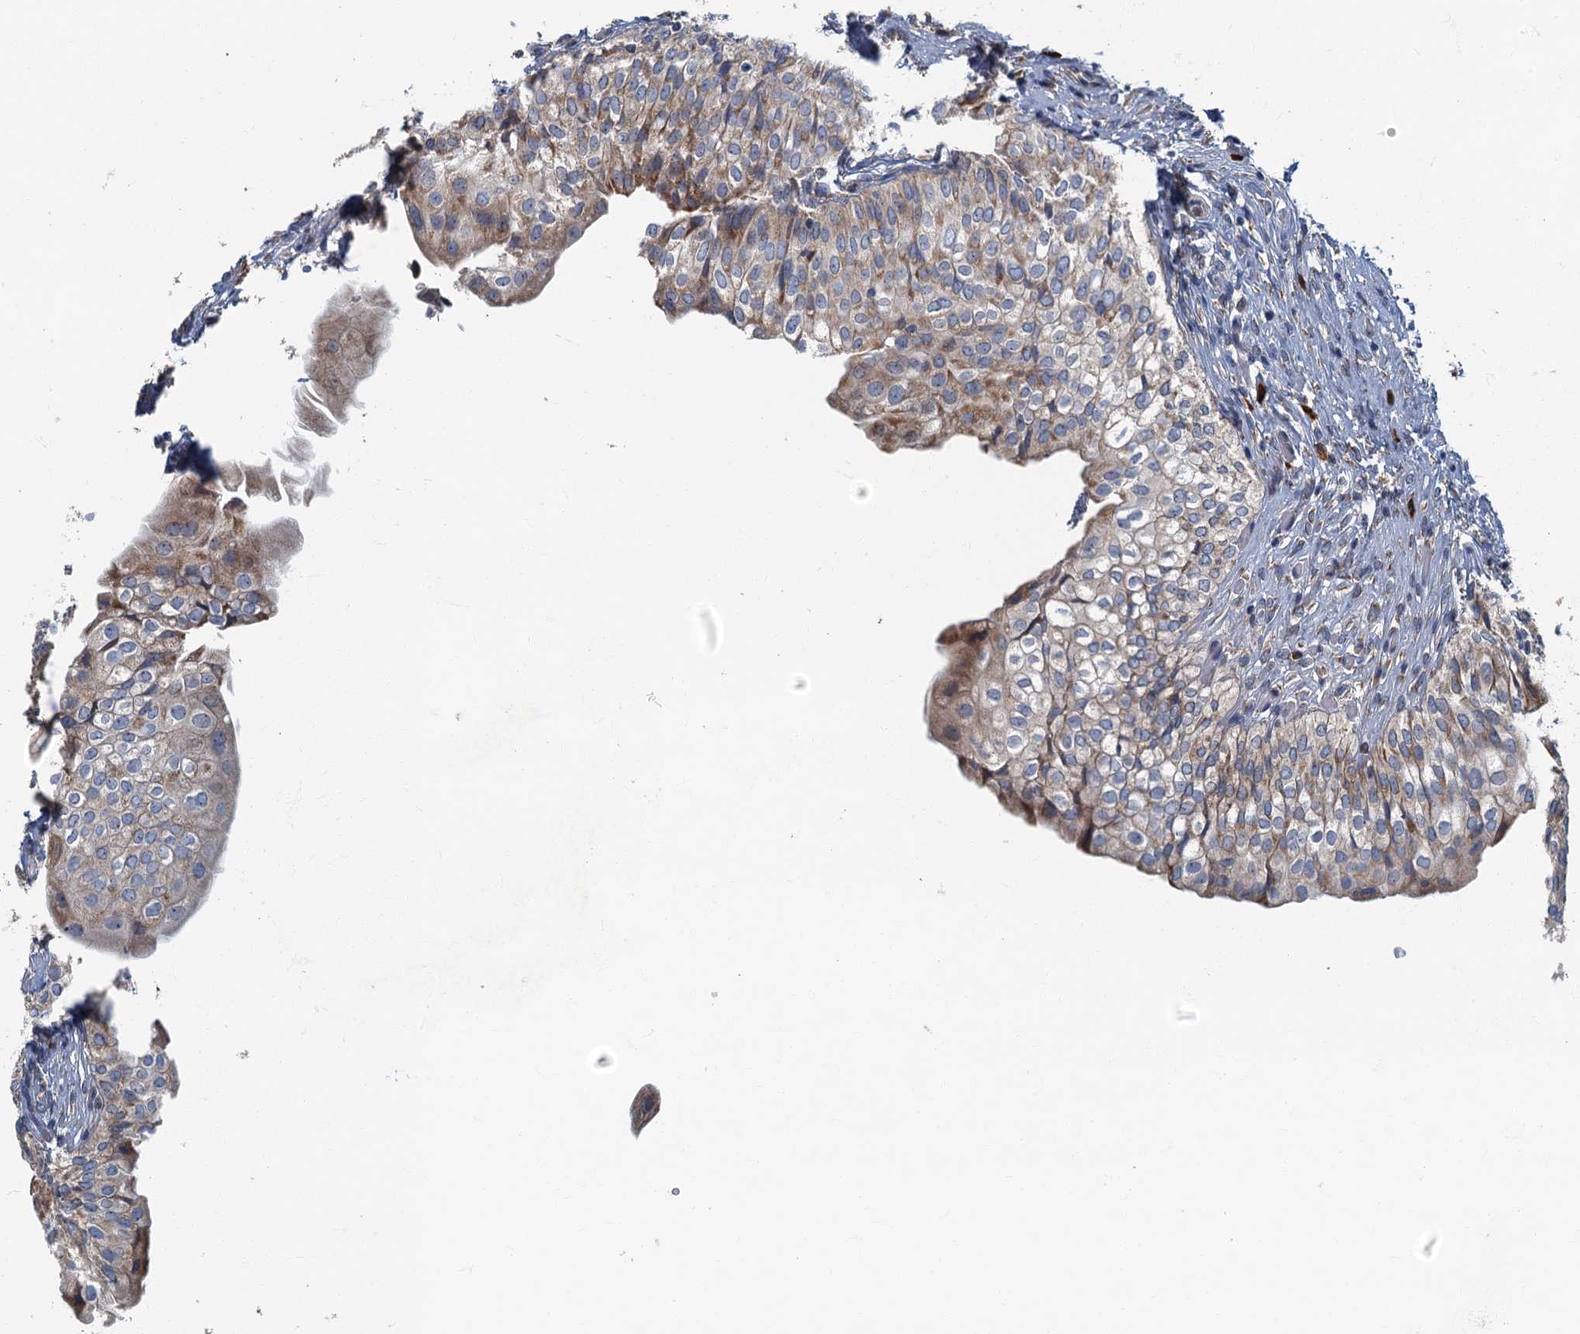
{"staining": {"intensity": "moderate", "quantity": "25%-75%", "location": "cytoplasmic/membranous"}, "tissue": "urinary bladder", "cell_type": "Urothelial cells", "image_type": "normal", "snomed": [{"axis": "morphology", "description": "Normal tissue, NOS"}, {"axis": "topography", "description": "Urinary bladder"}], "caption": "IHC (DAB (3,3'-diaminobenzidine)) staining of unremarkable urinary bladder displays moderate cytoplasmic/membranous protein staining in approximately 25%-75% of urothelial cells.", "gene": "SPDYC", "patient": {"sex": "male", "age": 55}}